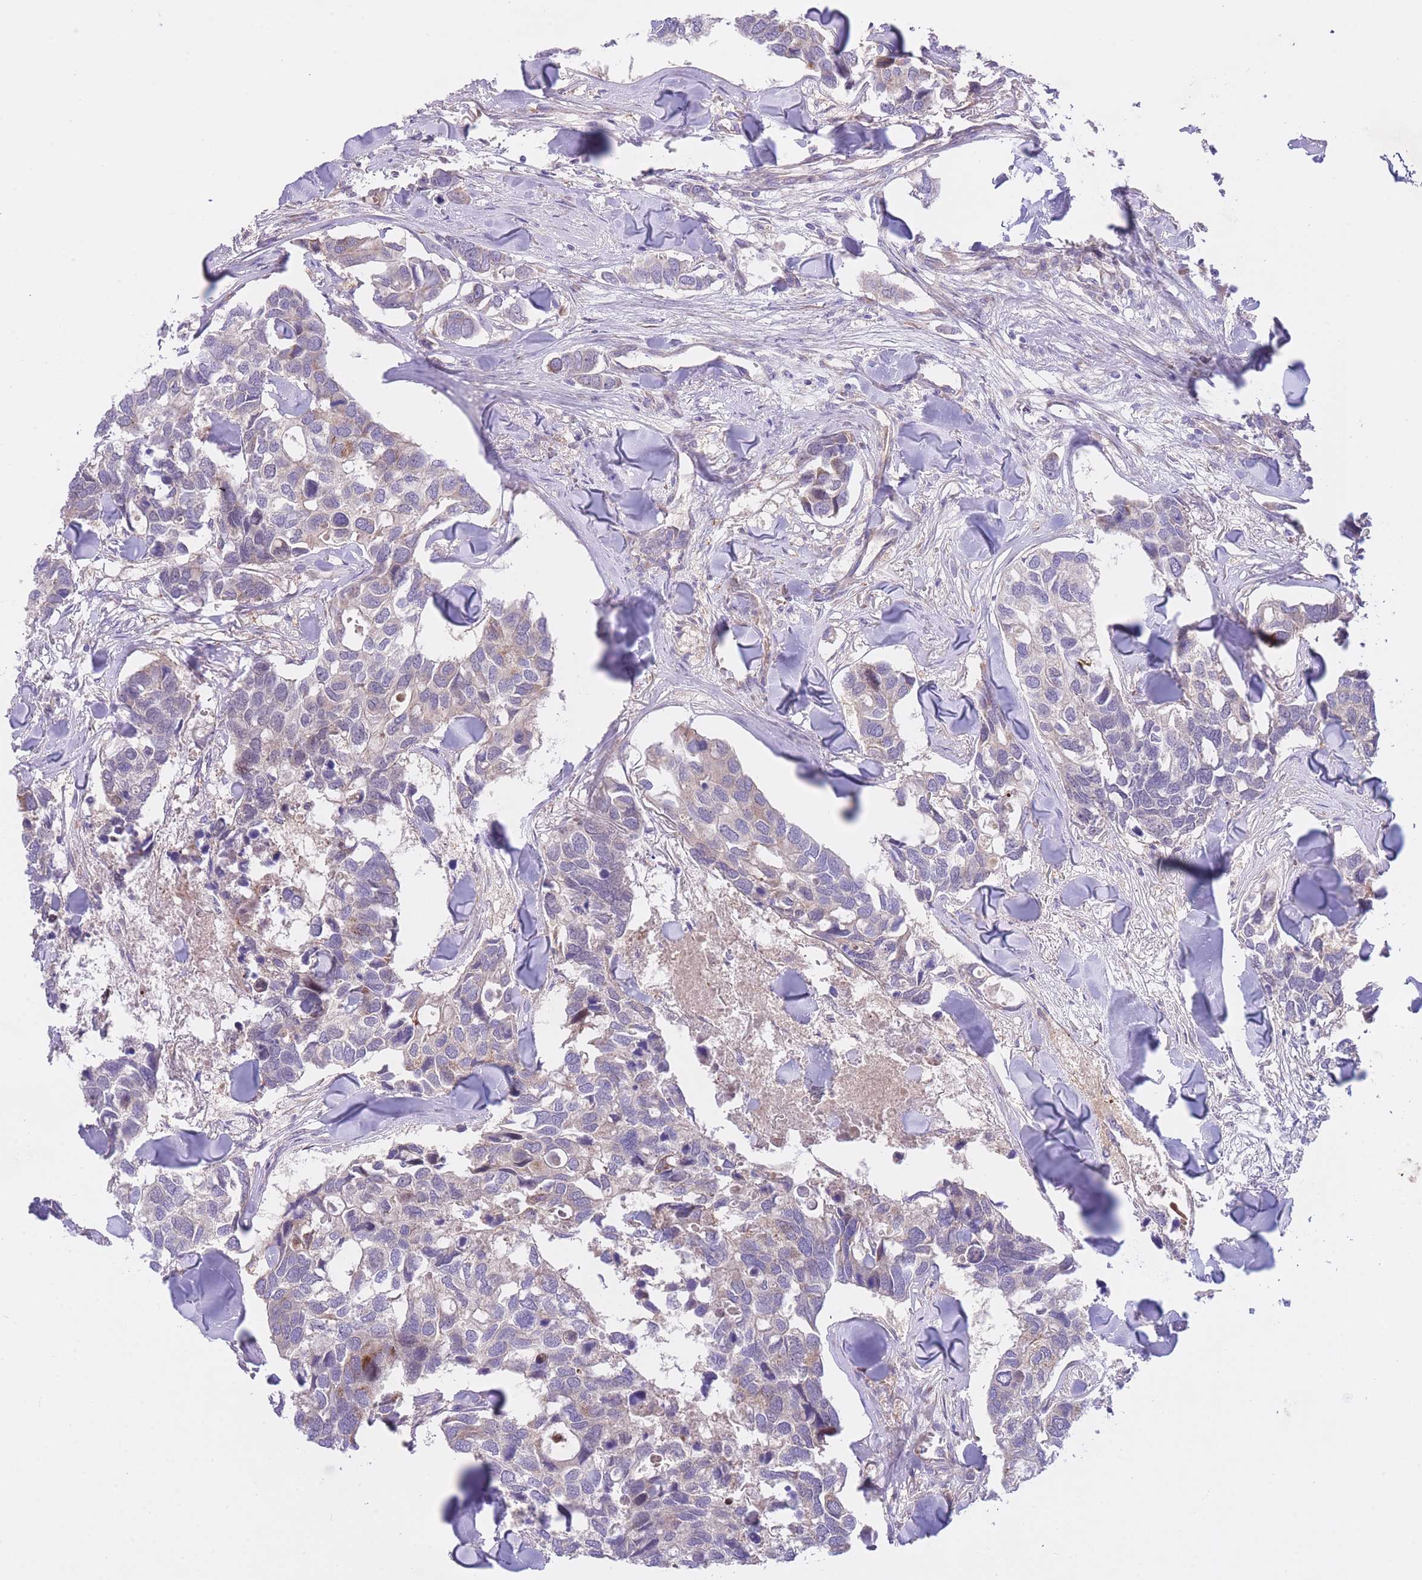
{"staining": {"intensity": "weak", "quantity": "<25%", "location": "cytoplasmic/membranous"}, "tissue": "breast cancer", "cell_type": "Tumor cells", "image_type": "cancer", "snomed": [{"axis": "morphology", "description": "Duct carcinoma"}, {"axis": "topography", "description": "Breast"}], "caption": "Protein analysis of breast cancer (infiltrating ductal carcinoma) shows no significant staining in tumor cells.", "gene": "CHAC1", "patient": {"sex": "female", "age": 83}}